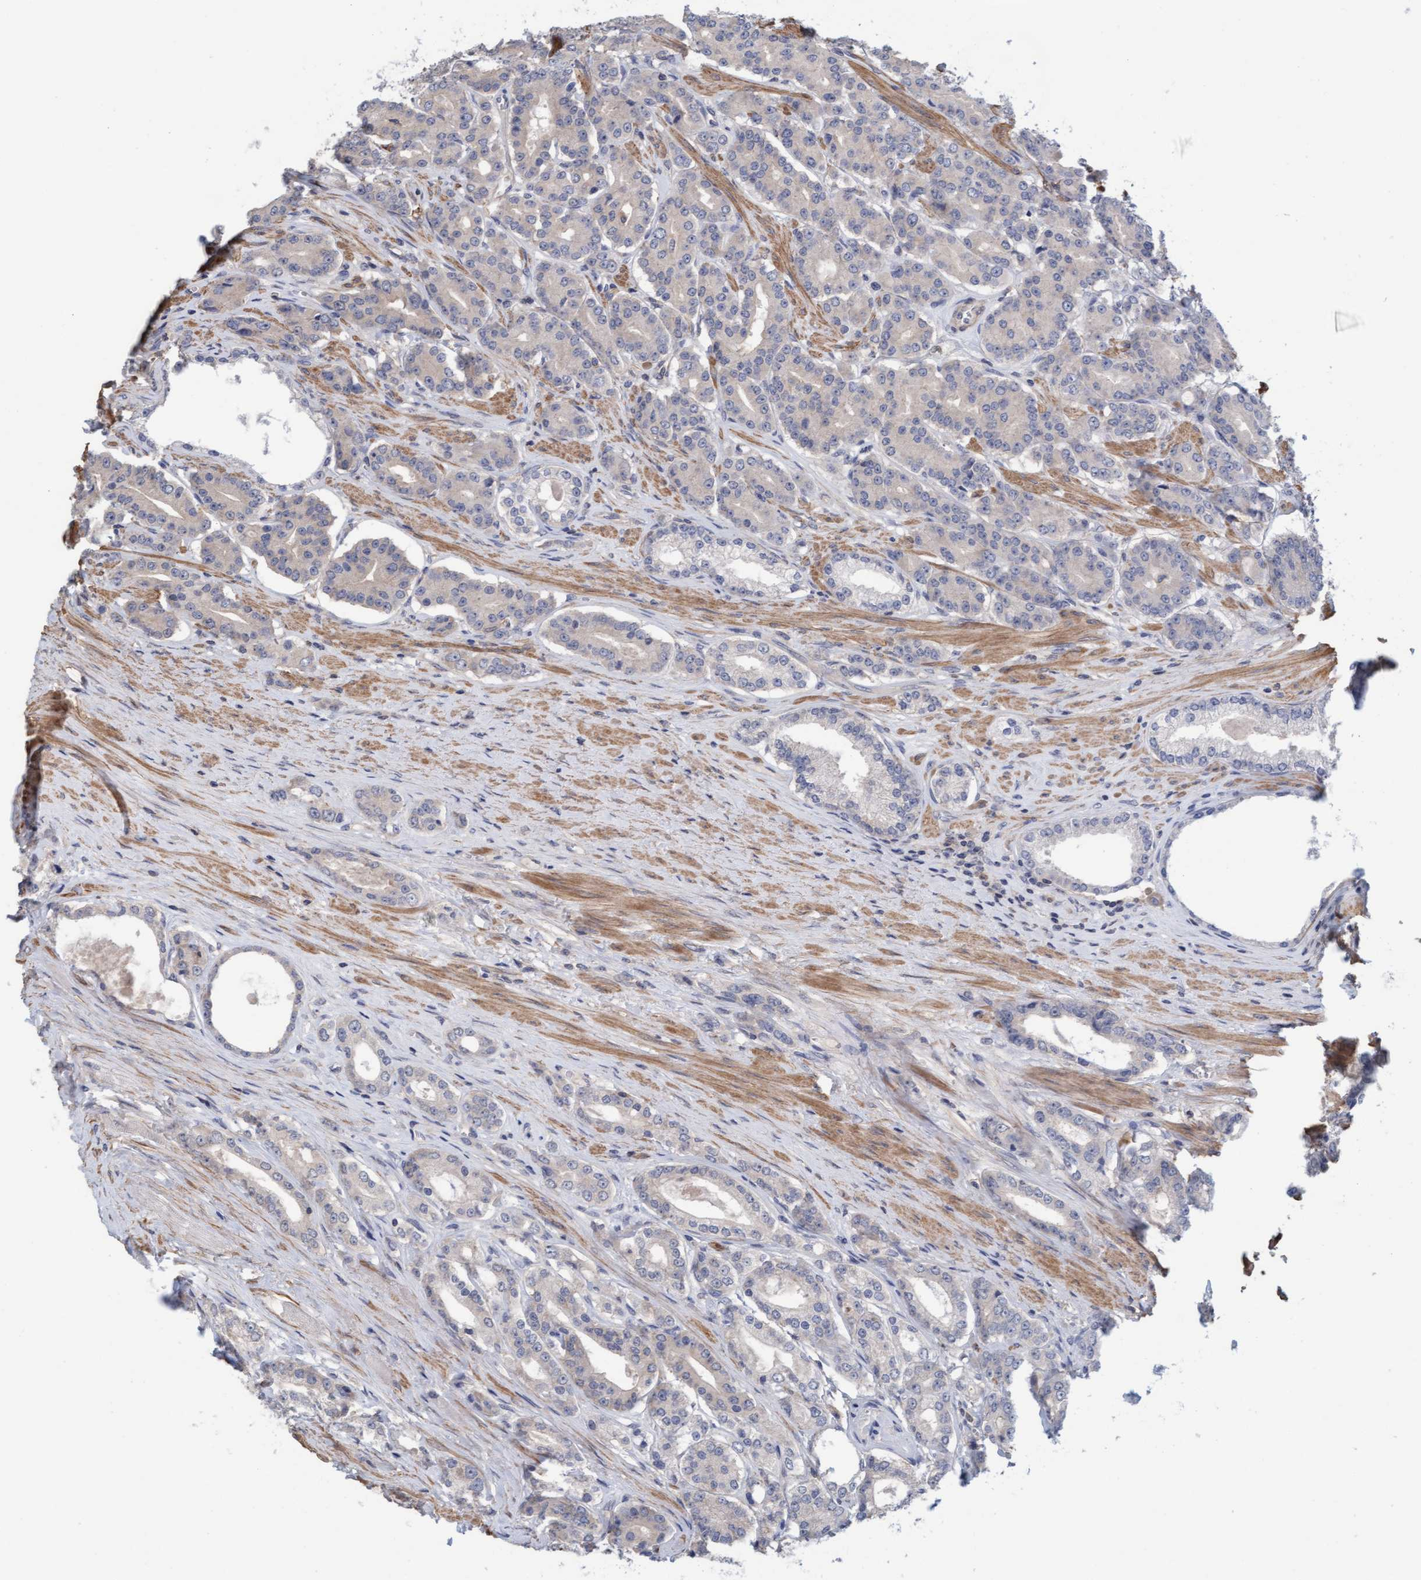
{"staining": {"intensity": "negative", "quantity": "none", "location": "none"}, "tissue": "prostate cancer", "cell_type": "Tumor cells", "image_type": "cancer", "snomed": [{"axis": "morphology", "description": "Adenocarcinoma, High grade"}, {"axis": "topography", "description": "Prostate"}], "caption": "Immunohistochemical staining of adenocarcinoma (high-grade) (prostate) displays no significant expression in tumor cells.", "gene": "FXR2", "patient": {"sex": "male", "age": 71}}